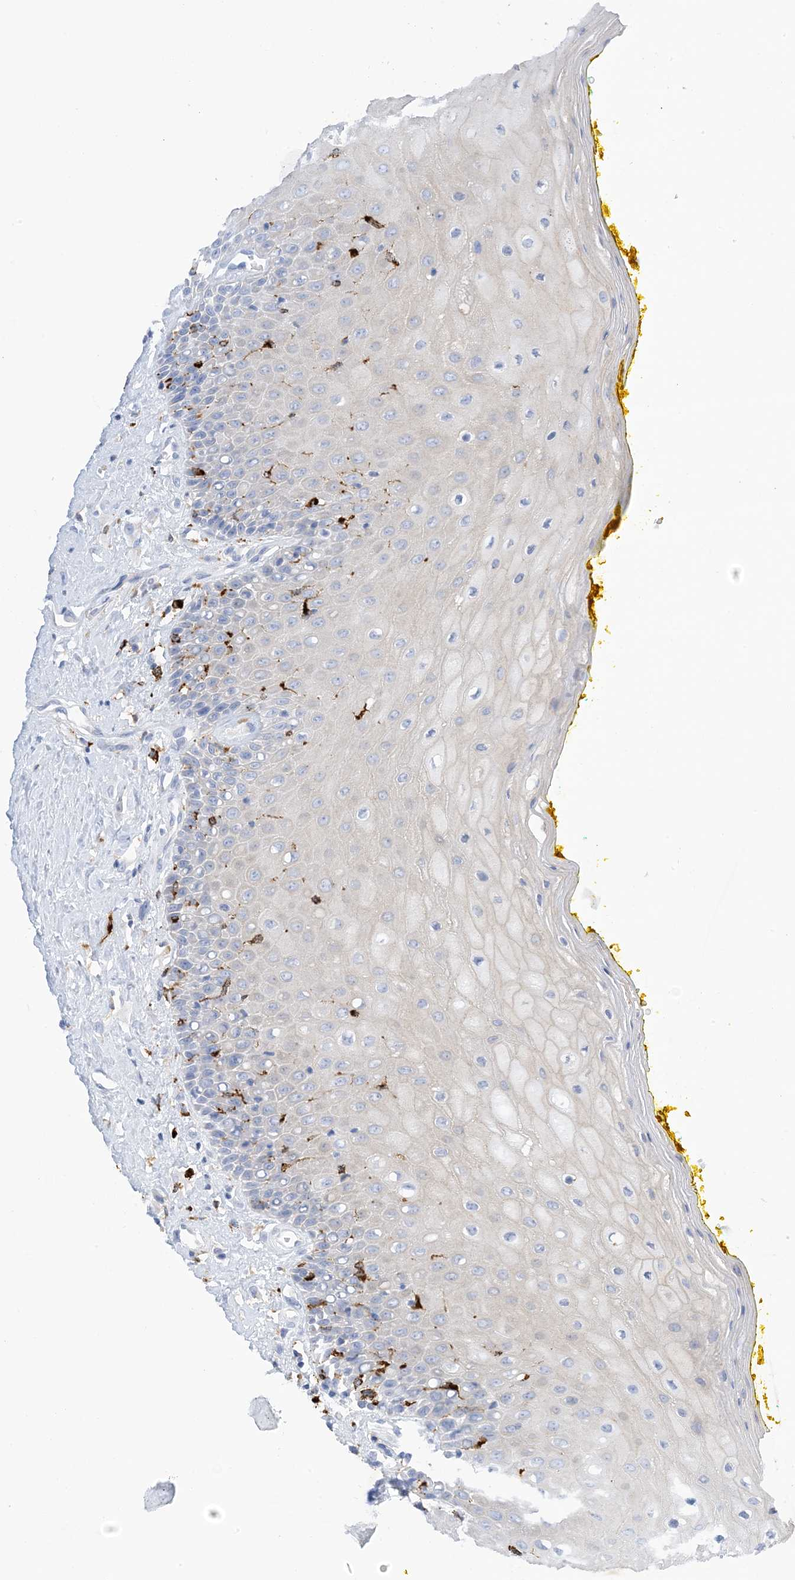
{"staining": {"intensity": "negative", "quantity": "none", "location": "none"}, "tissue": "oral mucosa", "cell_type": "Squamous epithelial cells", "image_type": "normal", "snomed": [{"axis": "morphology", "description": "Normal tissue, NOS"}, {"axis": "morphology", "description": "Squamous cell carcinoma, NOS"}, {"axis": "topography", "description": "Oral tissue"}, {"axis": "topography", "description": "Head-Neck"}], "caption": "Oral mucosa stained for a protein using immunohistochemistry (IHC) shows no staining squamous epithelial cells.", "gene": "DPH3", "patient": {"sex": "female", "age": 70}}